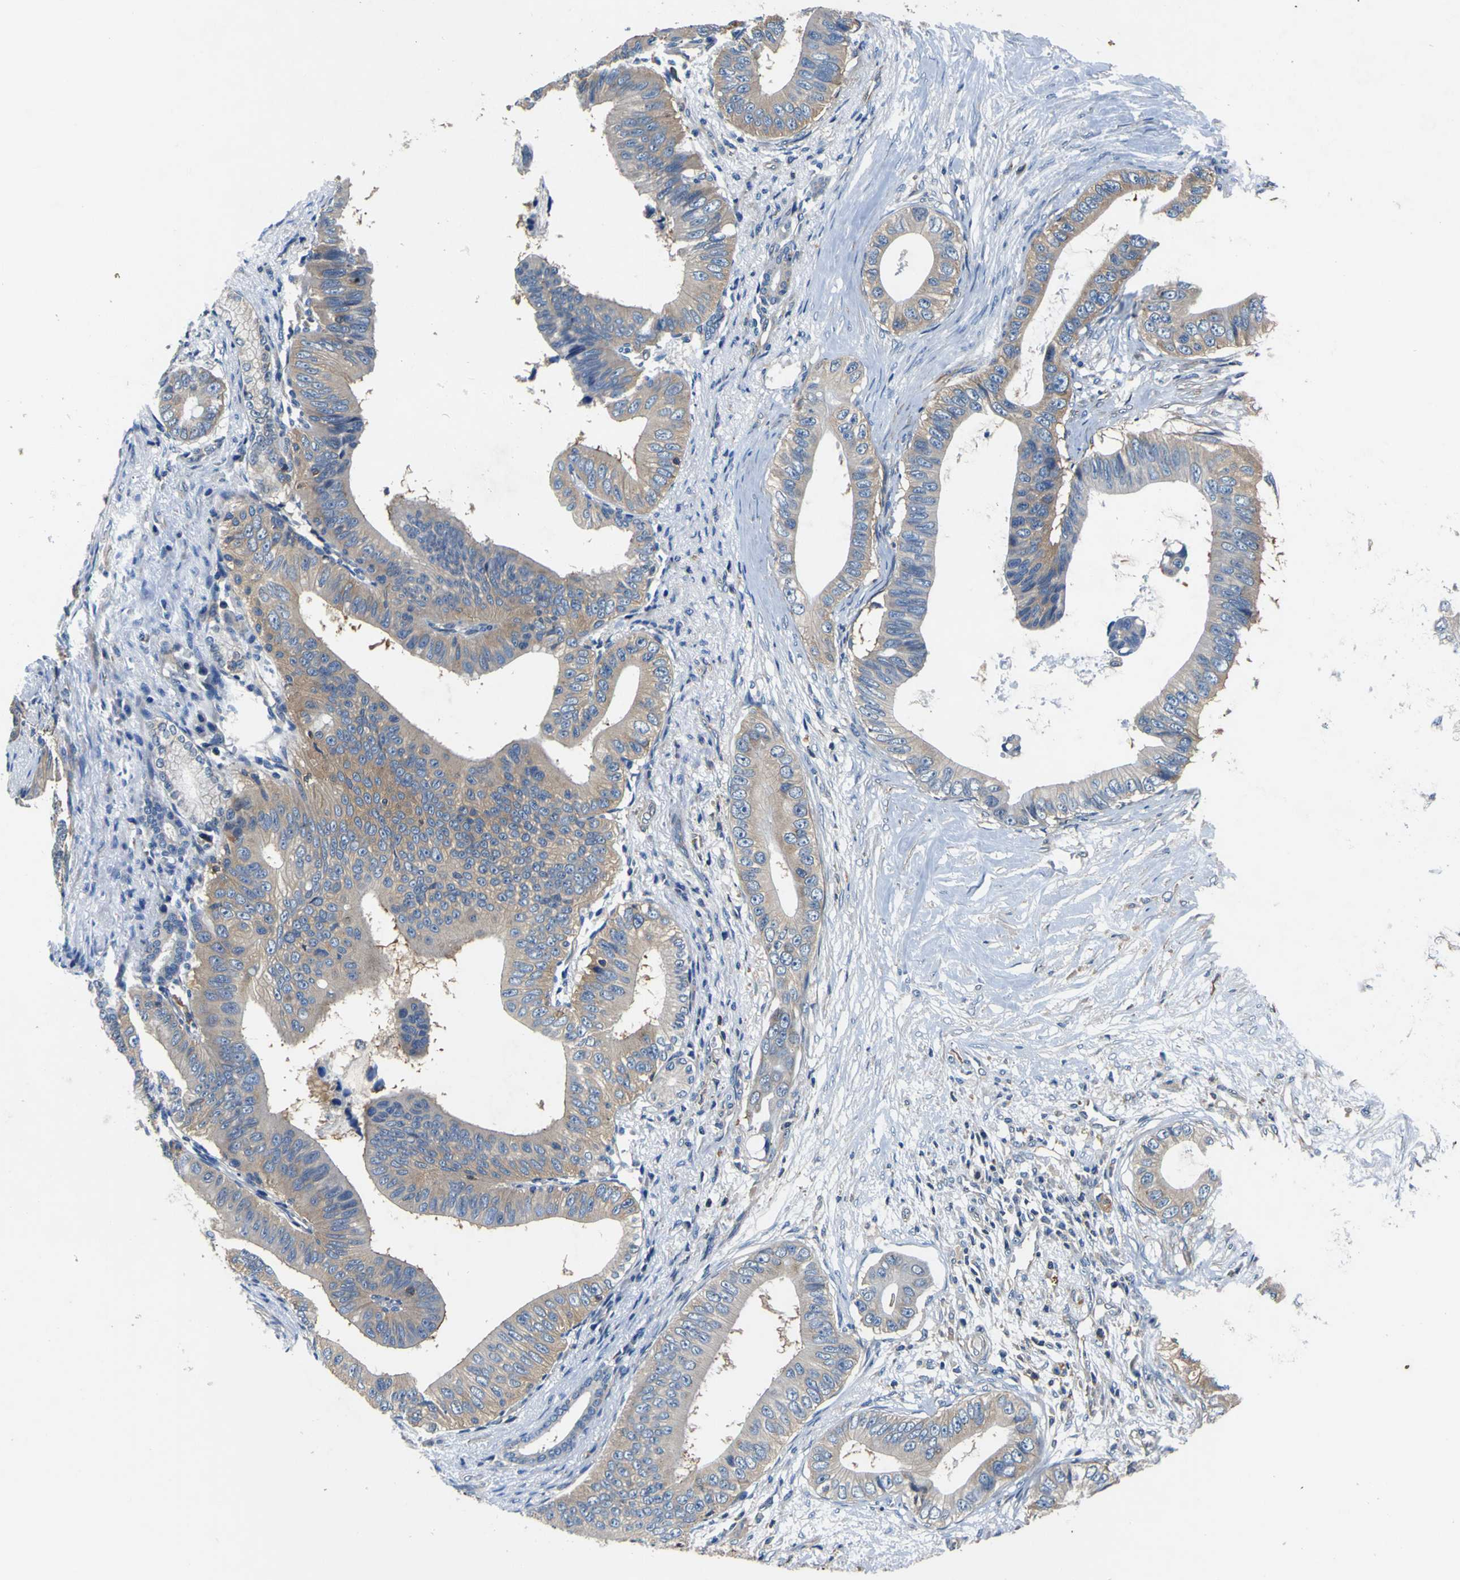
{"staining": {"intensity": "weak", "quantity": ">75%", "location": "cytoplasmic/membranous"}, "tissue": "pancreatic cancer", "cell_type": "Tumor cells", "image_type": "cancer", "snomed": [{"axis": "morphology", "description": "Adenocarcinoma, NOS"}, {"axis": "topography", "description": "Pancreas"}], "caption": "IHC of human pancreatic cancer (adenocarcinoma) exhibits low levels of weak cytoplasmic/membranous positivity in approximately >75% of tumor cells. (Brightfield microscopy of DAB IHC at high magnification).", "gene": "CNR2", "patient": {"sex": "male", "age": 77}}